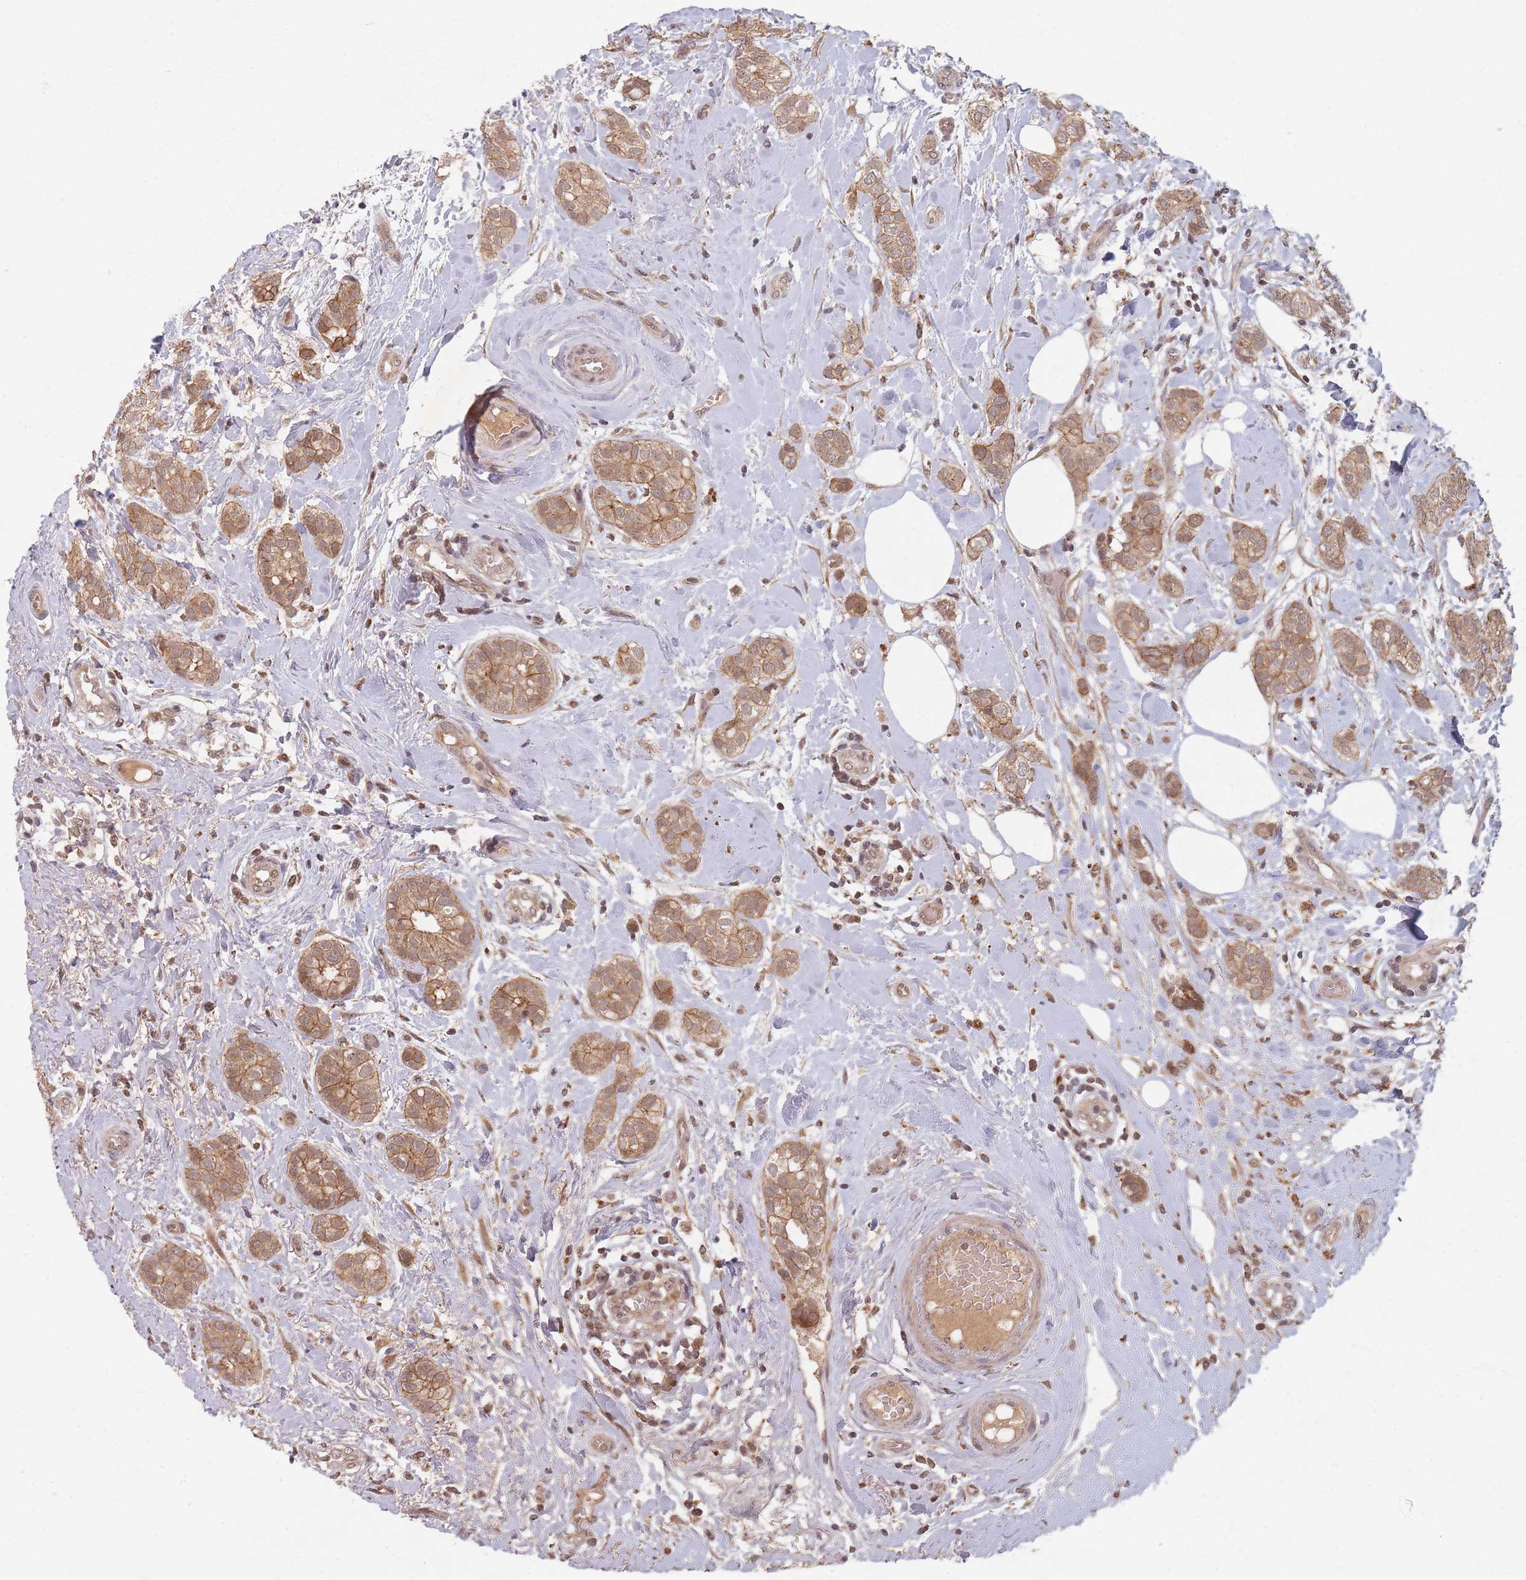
{"staining": {"intensity": "moderate", "quantity": ">75%", "location": "cytoplasmic/membranous"}, "tissue": "breast cancer", "cell_type": "Tumor cells", "image_type": "cancer", "snomed": [{"axis": "morphology", "description": "Duct carcinoma"}, {"axis": "topography", "description": "Breast"}], "caption": "Immunohistochemistry histopathology image of neoplastic tissue: human breast infiltrating ductal carcinoma stained using IHC exhibits medium levels of moderate protein expression localized specifically in the cytoplasmic/membranous of tumor cells, appearing as a cytoplasmic/membranous brown color.", "gene": "RADX", "patient": {"sex": "female", "age": 73}}